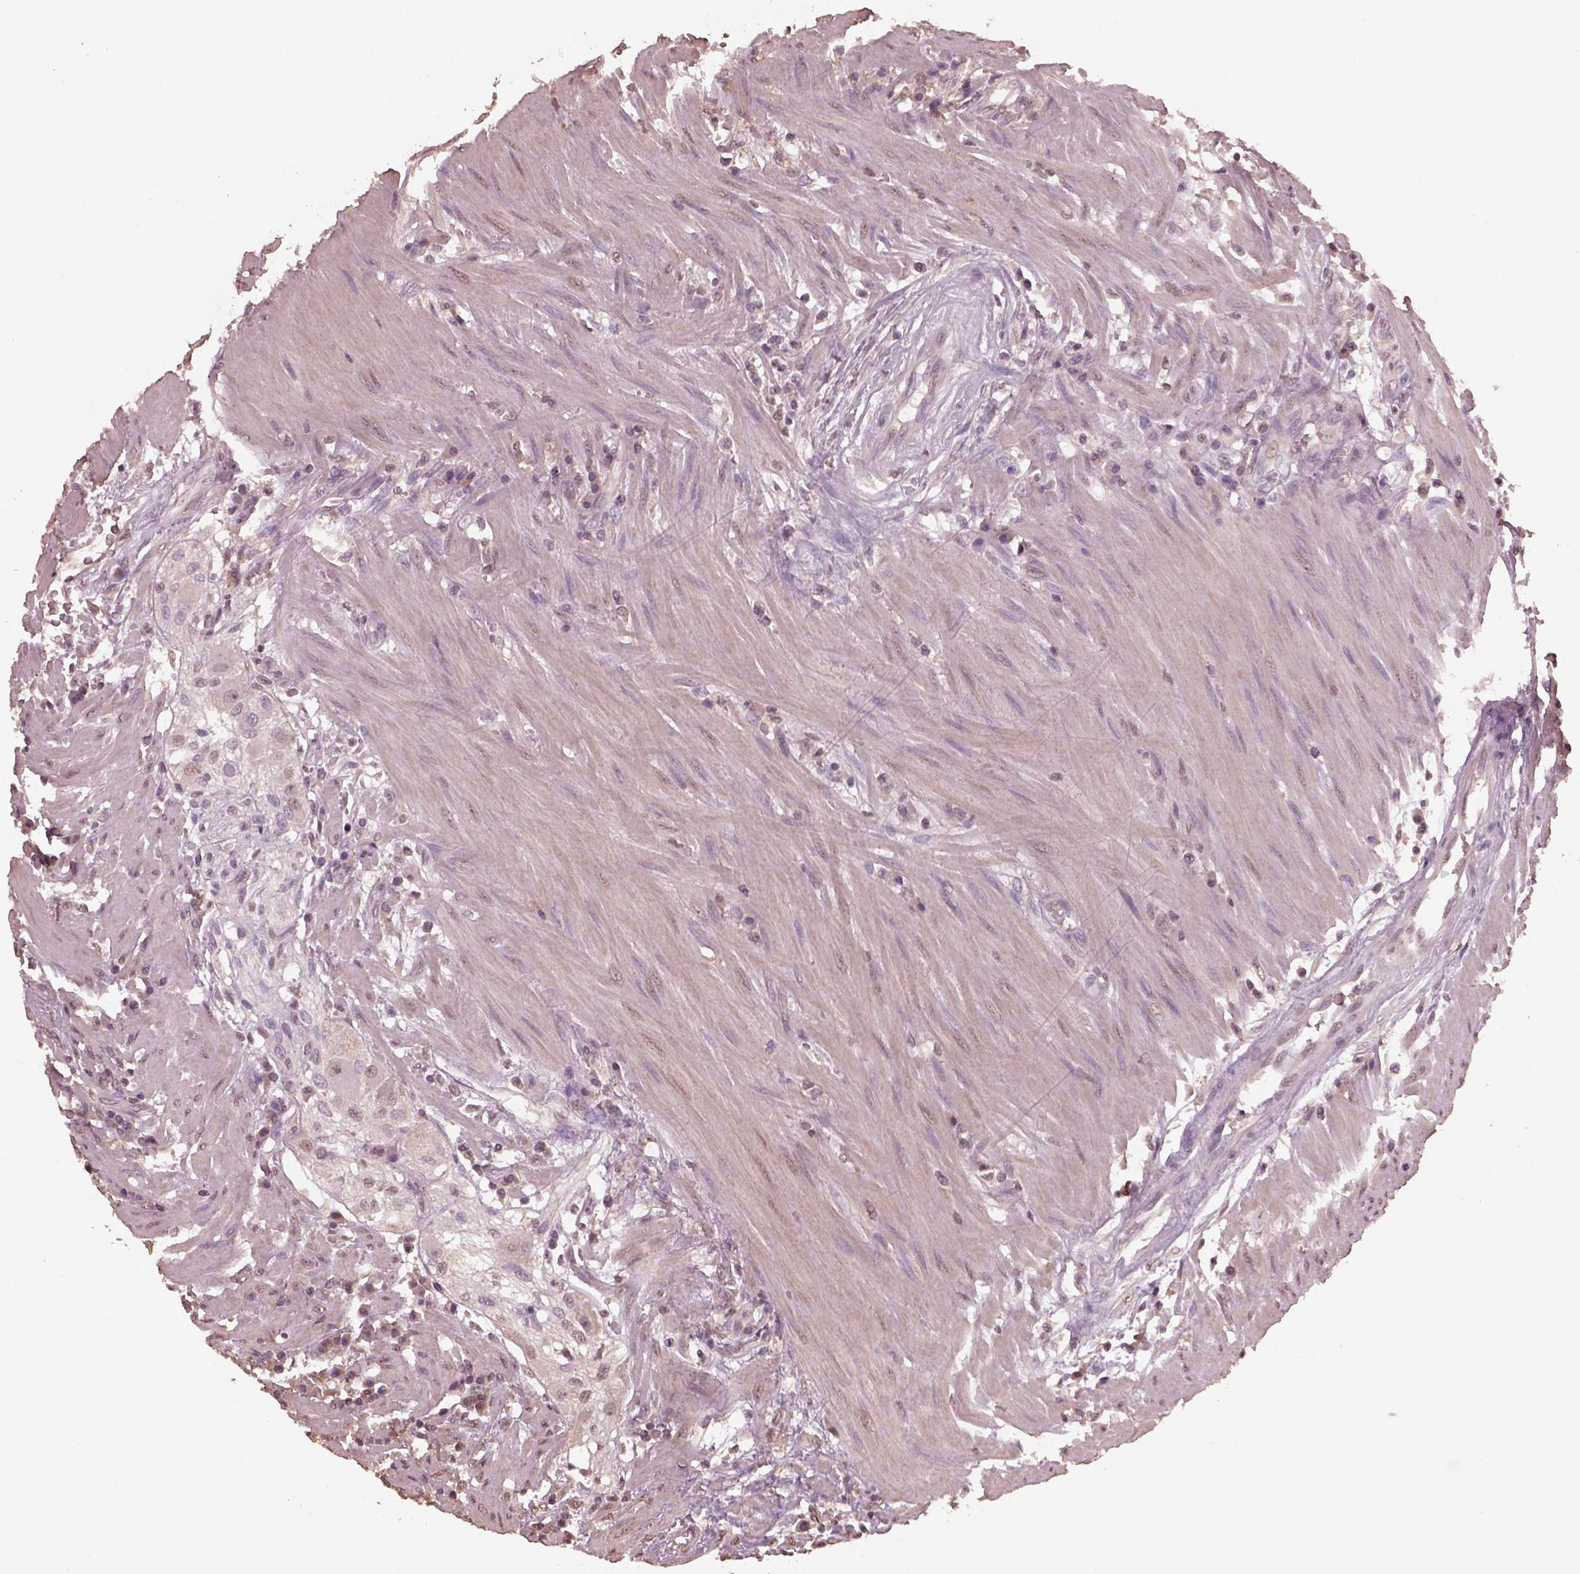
{"staining": {"intensity": "negative", "quantity": "none", "location": "none"}, "tissue": "colorectal cancer", "cell_type": "Tumor cells", "image_type": "cancer", "snomed": [{"axis": "morphology", "description": "Adenocarcinoma, NOS"}, {"axis": "topography", "description": "Colon"}], "caption": "IHC image of neoplastic tissue: human adenocarcinoma (colorectal) stained with DAB (3,3'-diaminobenzidine) reveals no significant protein positivity in tumor cells.", "gene": "CPT1C", "patient": {"sex": "male", "age": 57}}